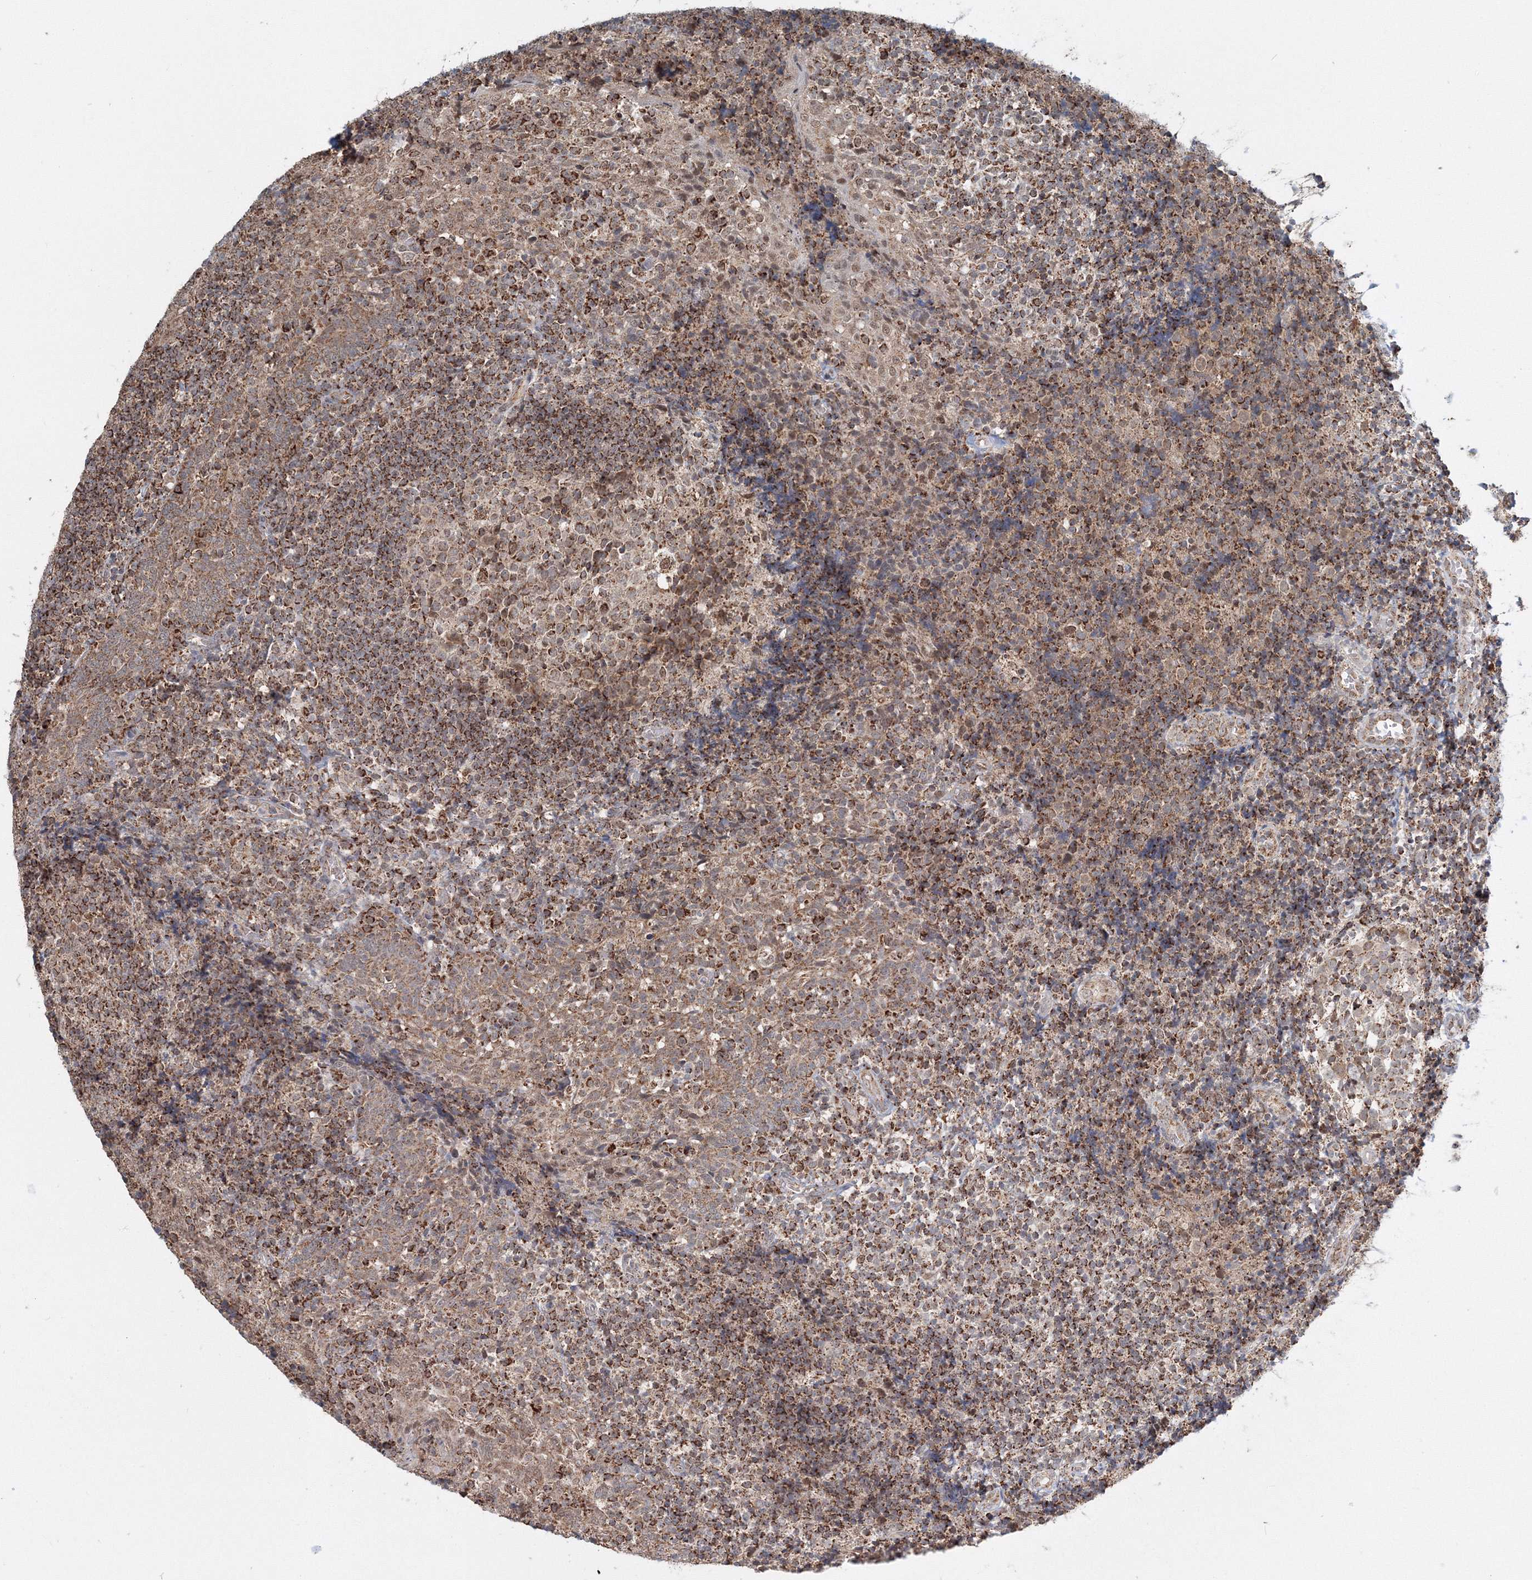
{"staining": {"intensity": "moderate", "quantity": ">75%", "location": "cytoplasmic/membranous"}, "tissue": "tonsil", "cell_type": "Germinal center cells", "image_type": "normal", "snomed": [{"axis": "morphology", "description": "Normal tissue, NOS"}, {"axis": "topography", "description": "Tonsil"}], "caption": "This photomicrograph exhibits immunohistochemistry staining of benign tonsil, with medium moderate cytoplasmic/membranous positivity in approximately >75% of germinal center cells.", "gene": "PSMD6", "patient": {"sex": "female", "age": 19}}